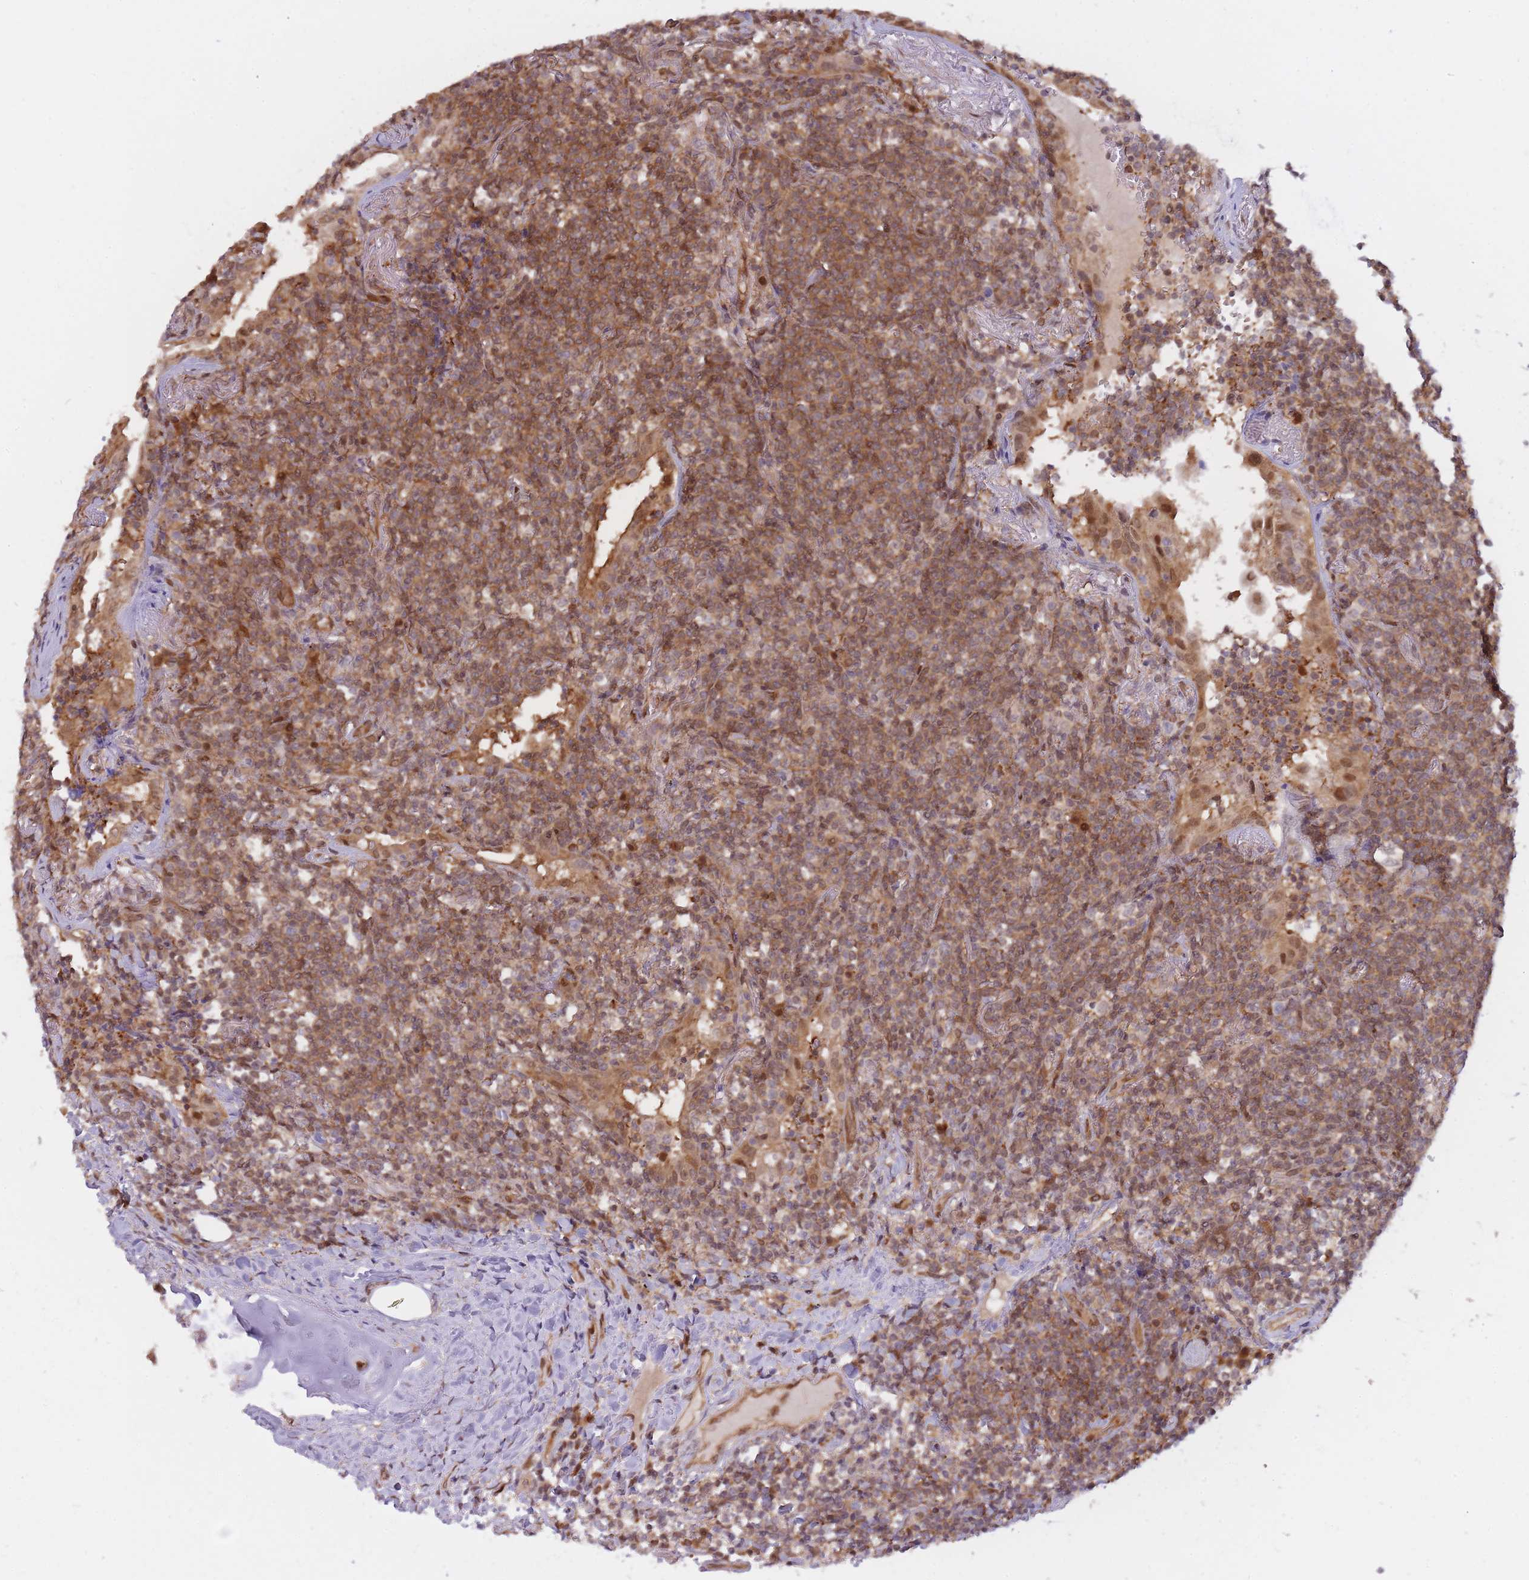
{"staining": {"intensity": "moderate", "quantity": ">75%", "location": "cytoplasmic/membranous"}, "tissue": "lymphoma", "cell_type": "Tumor cells", "image_type": "cancer", "snomed": [{"axis": "morphology", "description": "Malignant lymphoma, non-Hodgkin's type, Low grade"}, {"axis": "topography", "description": "Lung"}], "caption": "Malignant lymphoma, non-Hodgkin's type (low-grade) tissue demonstrates moderate cytoplasmic/membranous positivity in about >75% of tumor cells, visualized by immunohistochemistry.", "gene": "NSFL1C", "patient": {"sex": "female", "age": 71}}